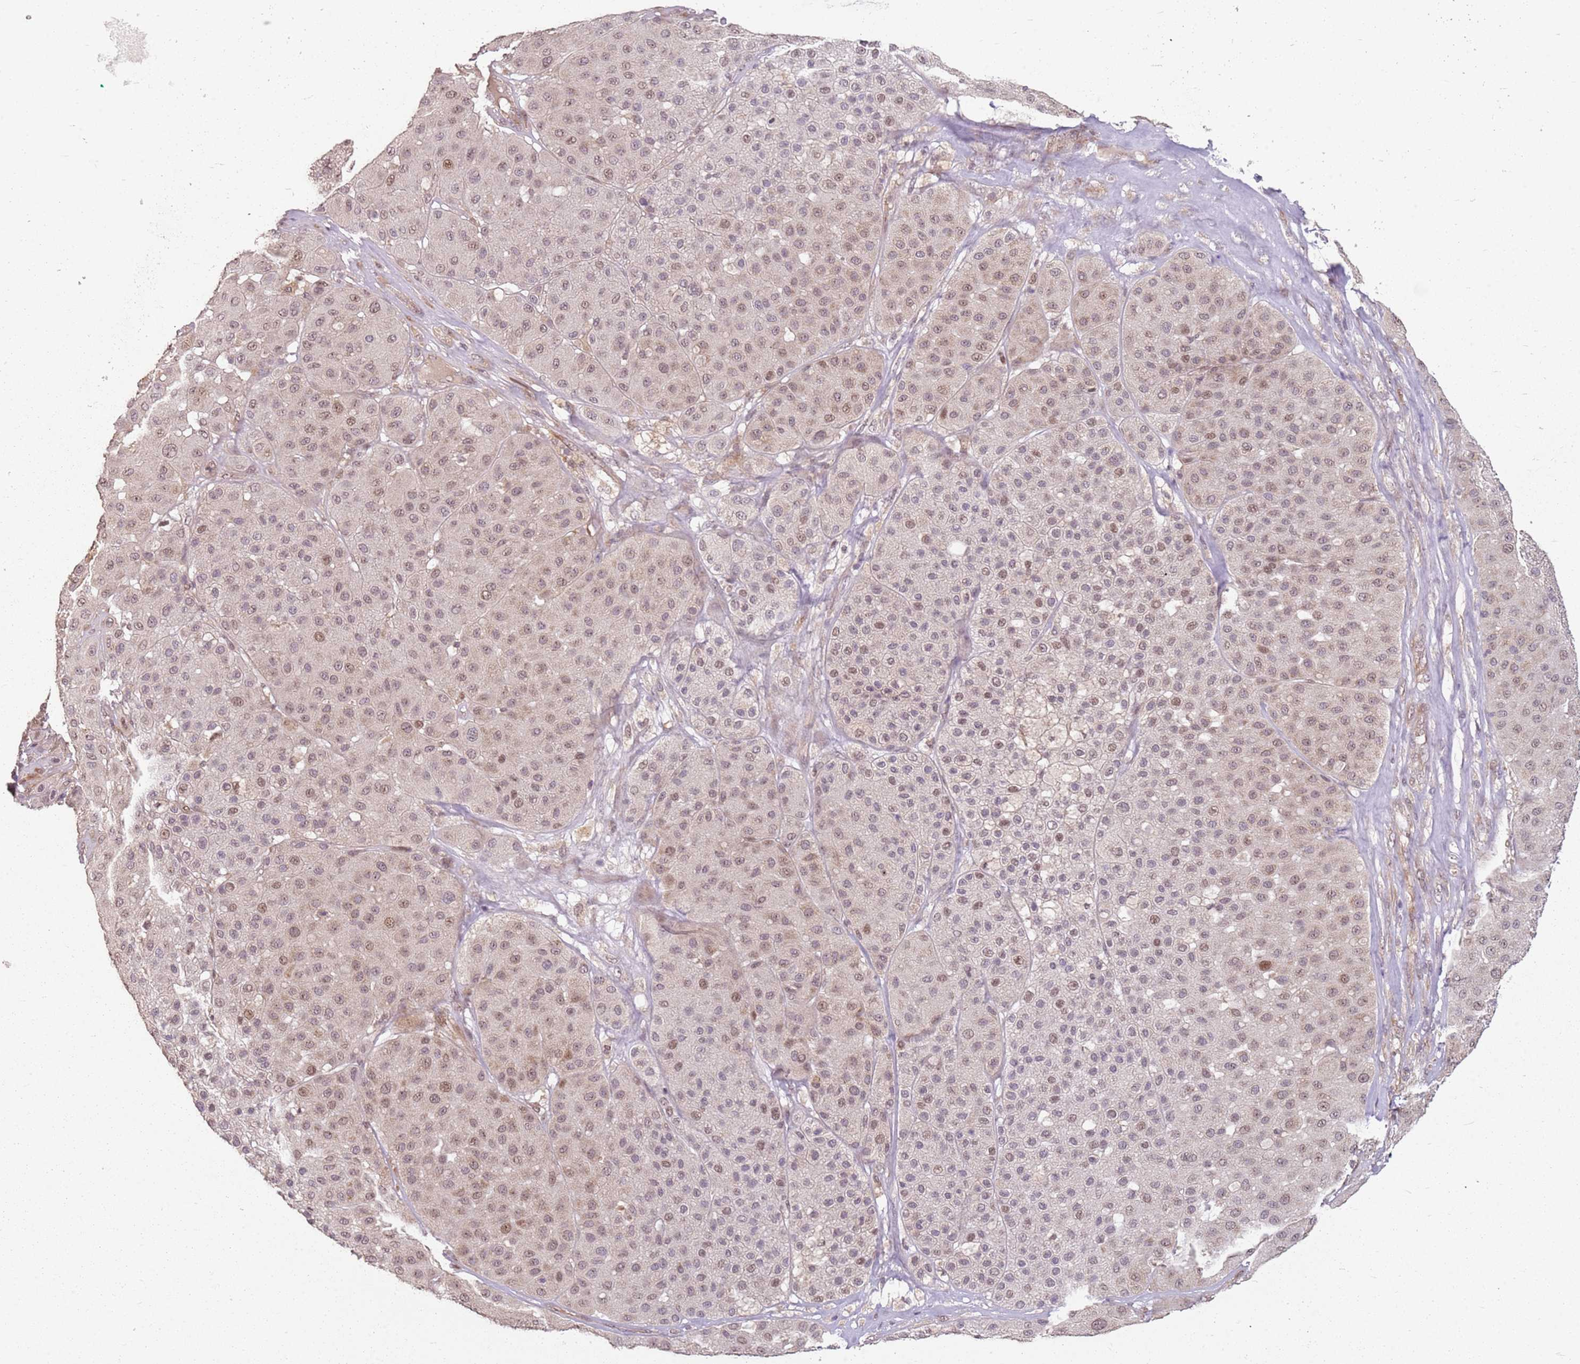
{"staining": {"intensity": "weak", "quantity": ">75%", "location": "nuclear"}, "tissue": "melanoma", "cell_type": "Tumor cells", "image_type": "cancer", "snomed": [{"axis": "morphology", "description": "Malignant melanoma, Metastatic site"}, {"axis": "topography", "description": "Smooth muscle"}], "caption": "IHC micrograph of neoplastic tissue: human melanoma stained using immunohistochemistry (IHC) demonstrates low levels of weak protein expression localized specifically in the nuclear of tumor cells, appearing as a nuclear brown color.", "gene": "CHURC1", "patient": {"sex": "male", "age": 41}}